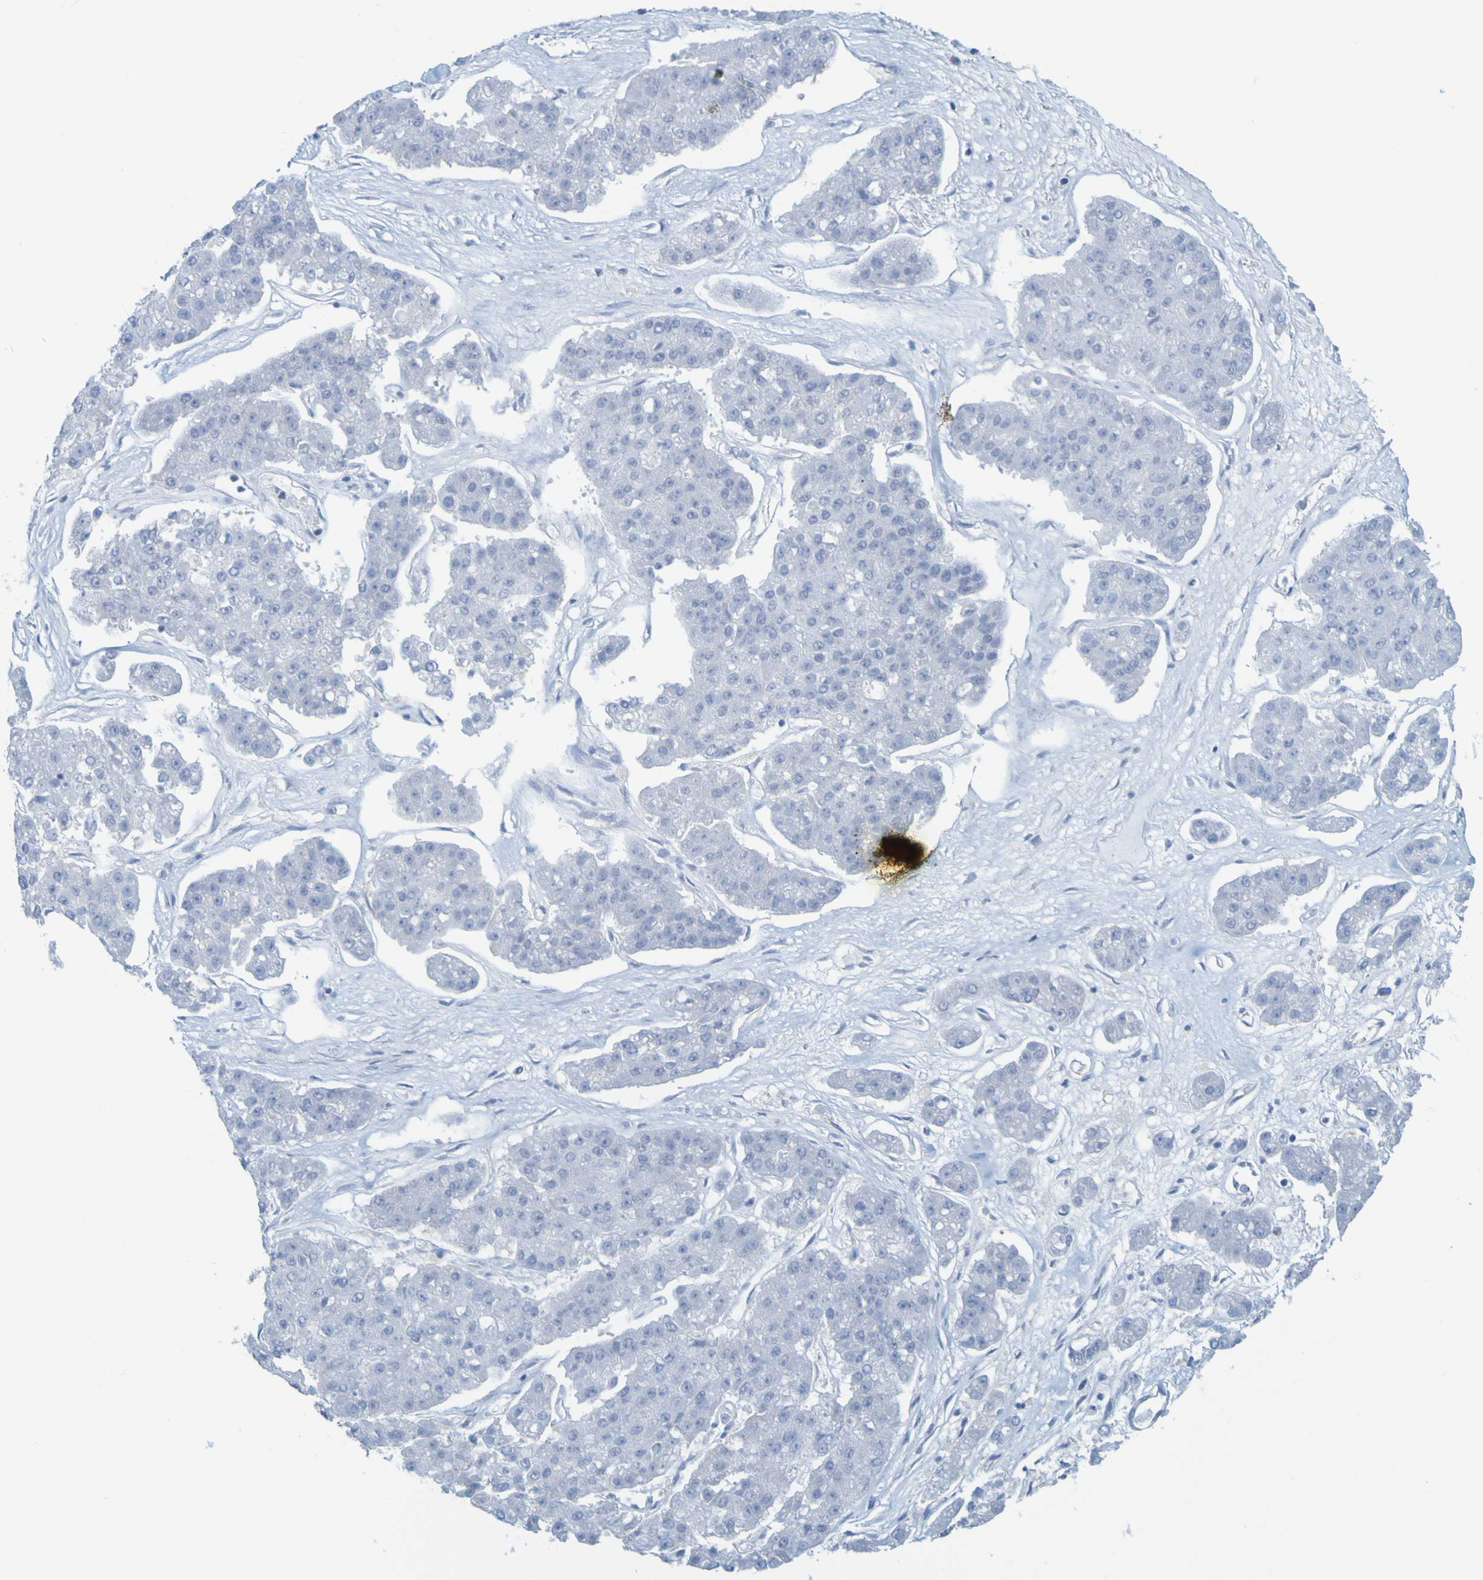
{"staining": {"intensity": "negative", "quantity": "none", "location": "none"}, "tissue": "pancreatic cancer", "cell_type": "Tumor cells", "image_type": "cancer", "snomed": [{"axis": "morphology", "description": "Adenocarcinoma, NOS"}, {"axis": "topography", "description": "Pancreas"}], "caption": "Immunohistochemical staining of pancreatic cancer displays no significant positivity in tumor cells.", "gene": "APPL1", "patient": {"sex": "male", "age": 50}}